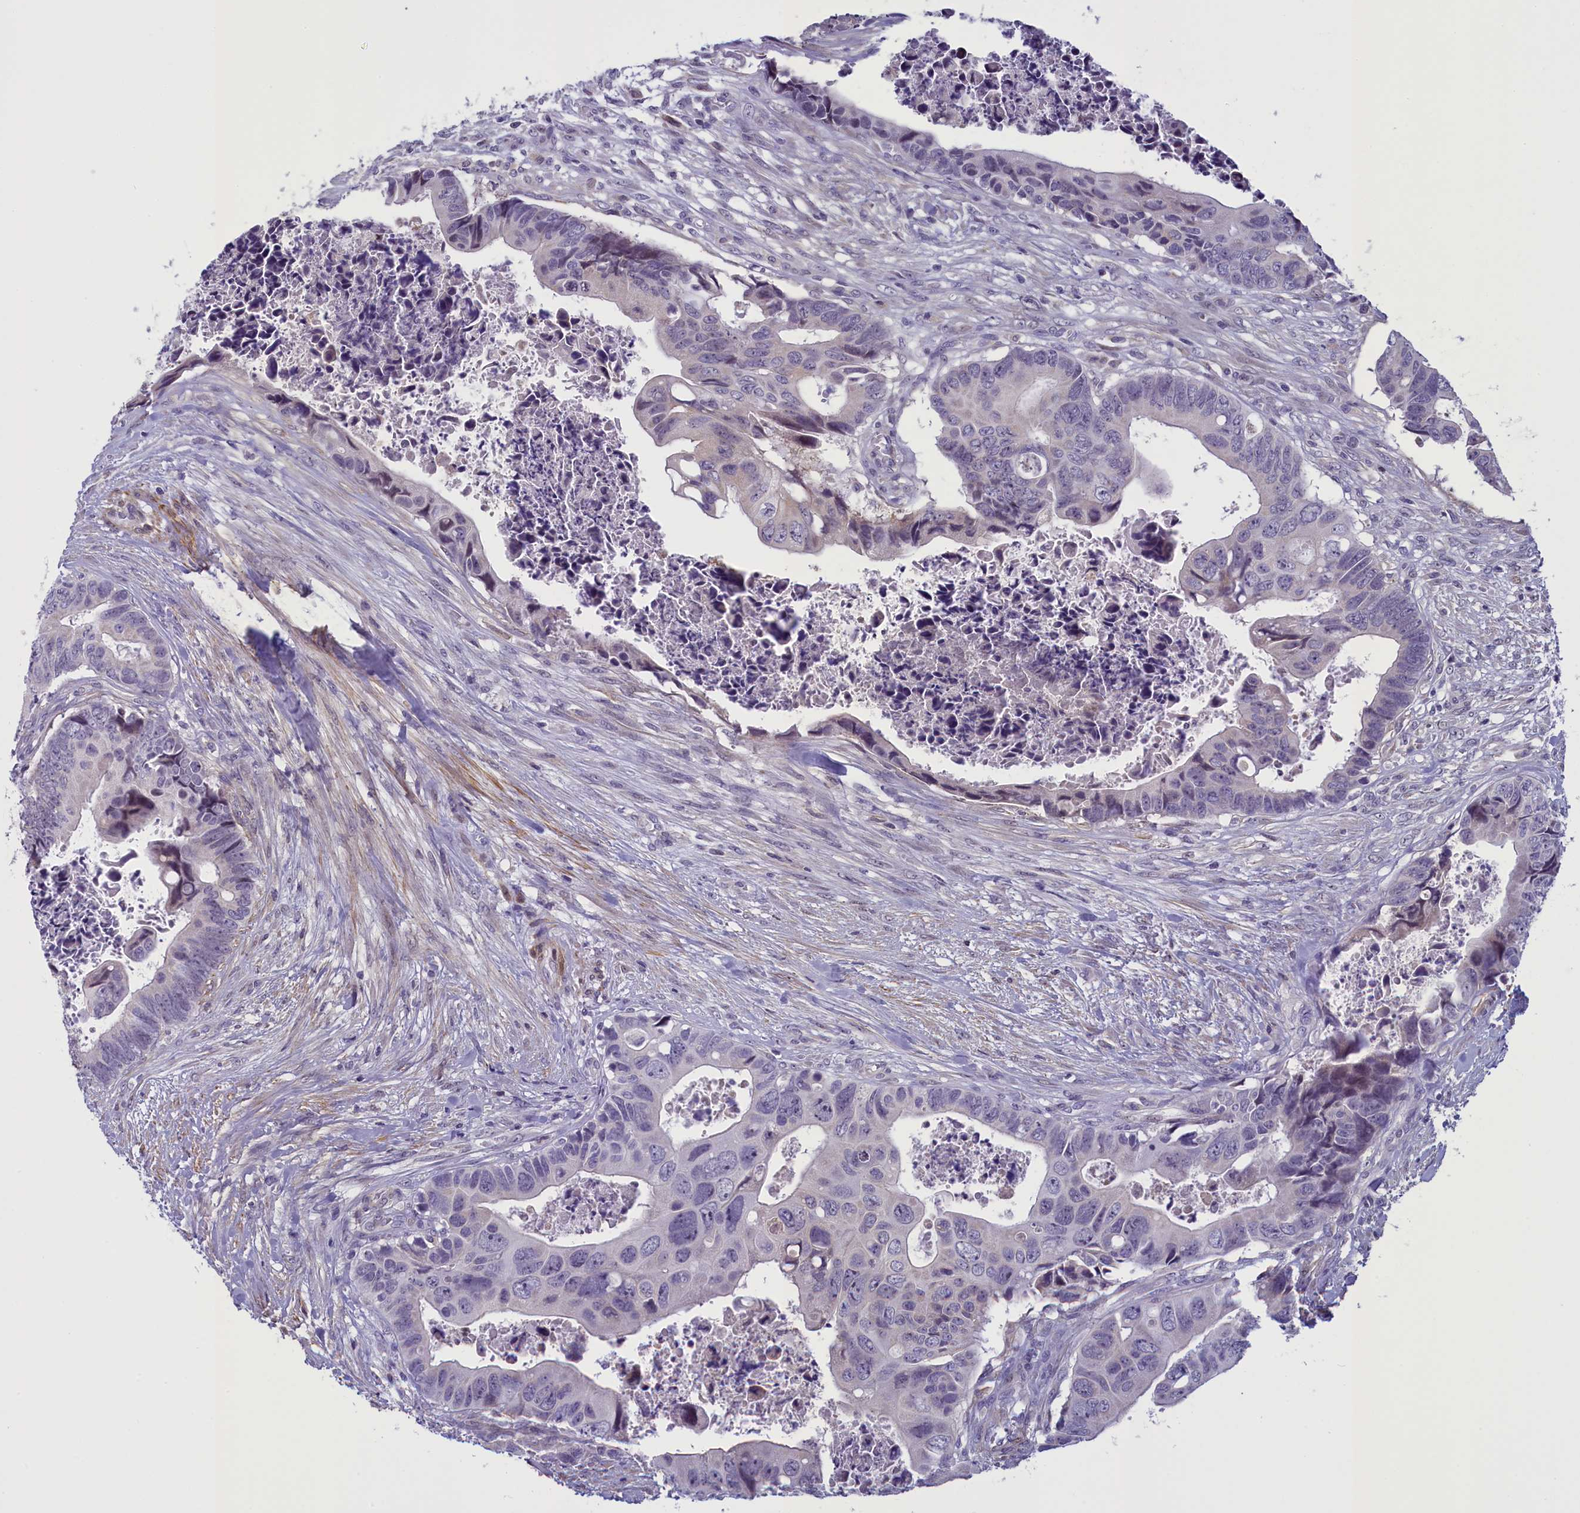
{"staining": {"intensity": "negative", "quantity": "none", "location": "none"}, "tissue": "colorectal cancer", "cell_type": "Tumor cells", "image_type": "cancer", "snomed": [{"axis": "morphology", "description": "Adenocarcinoma, NOS"}, {"axis": "topography", "description": "Rectum"}], "caption": "Colorectal cancer (adenocarcinoma) stained for a protein using immunohistochemistry (IHC) shows no expression tumor cells.", "gene": "IGSF6", "patient": {"sex": "female", "age": 78}}